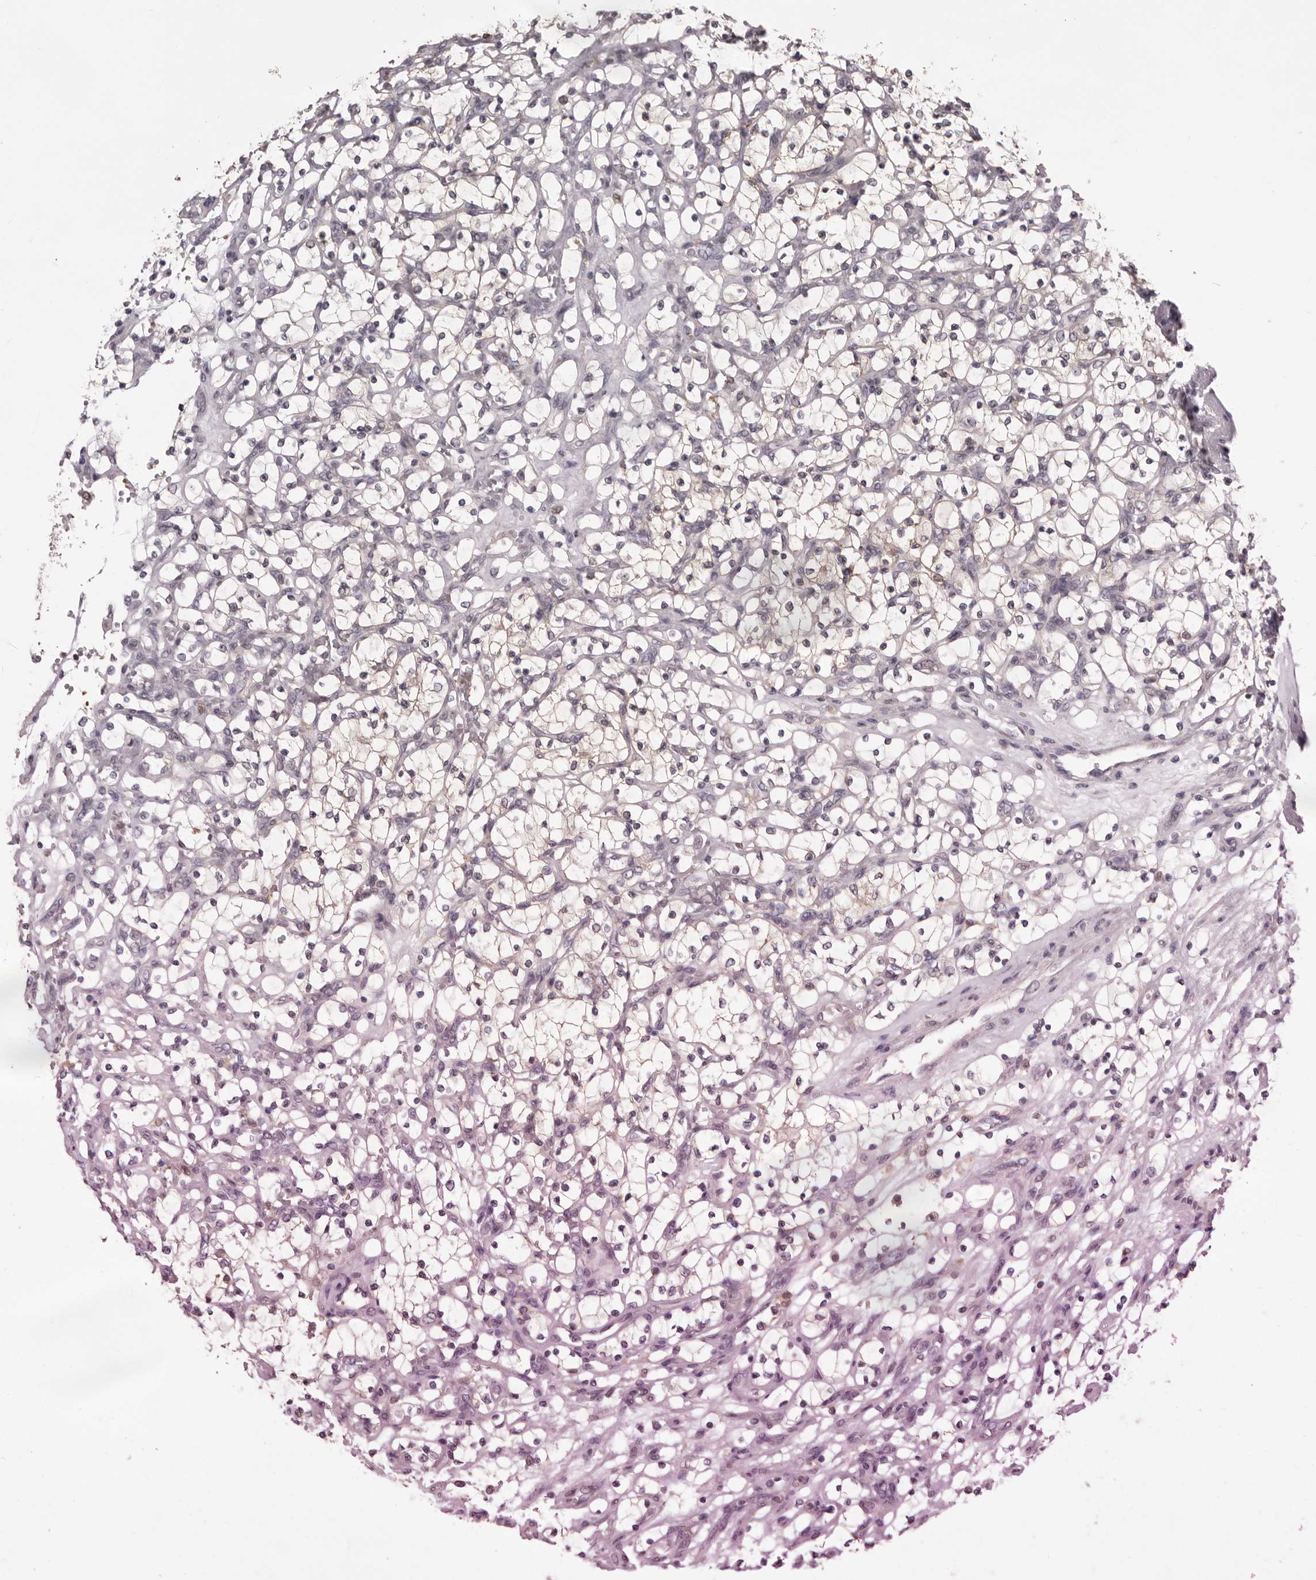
{"staining": {"intensity": "negative", "quantity": "none", "location": "none"}, "tissue": "renal cancer", "cell_type": "Tumor cells", "image_type": "cancer", "snomed": [{"axis": "morphology", "description": "Adenocarcinoma, NOS"}, {"axis": "topography", "description": "Kidney"}], "caption": "A high-resolution micrograph shows immunohistochemistry staining of renal cancer (adenocarcinoma), which shows no significant positivity in tumor cells. (Immunohistochemistry, brightfield microscopy, high magnification).", "gene": "MDH1", "patient": {"sex": "female", "age": 69}}